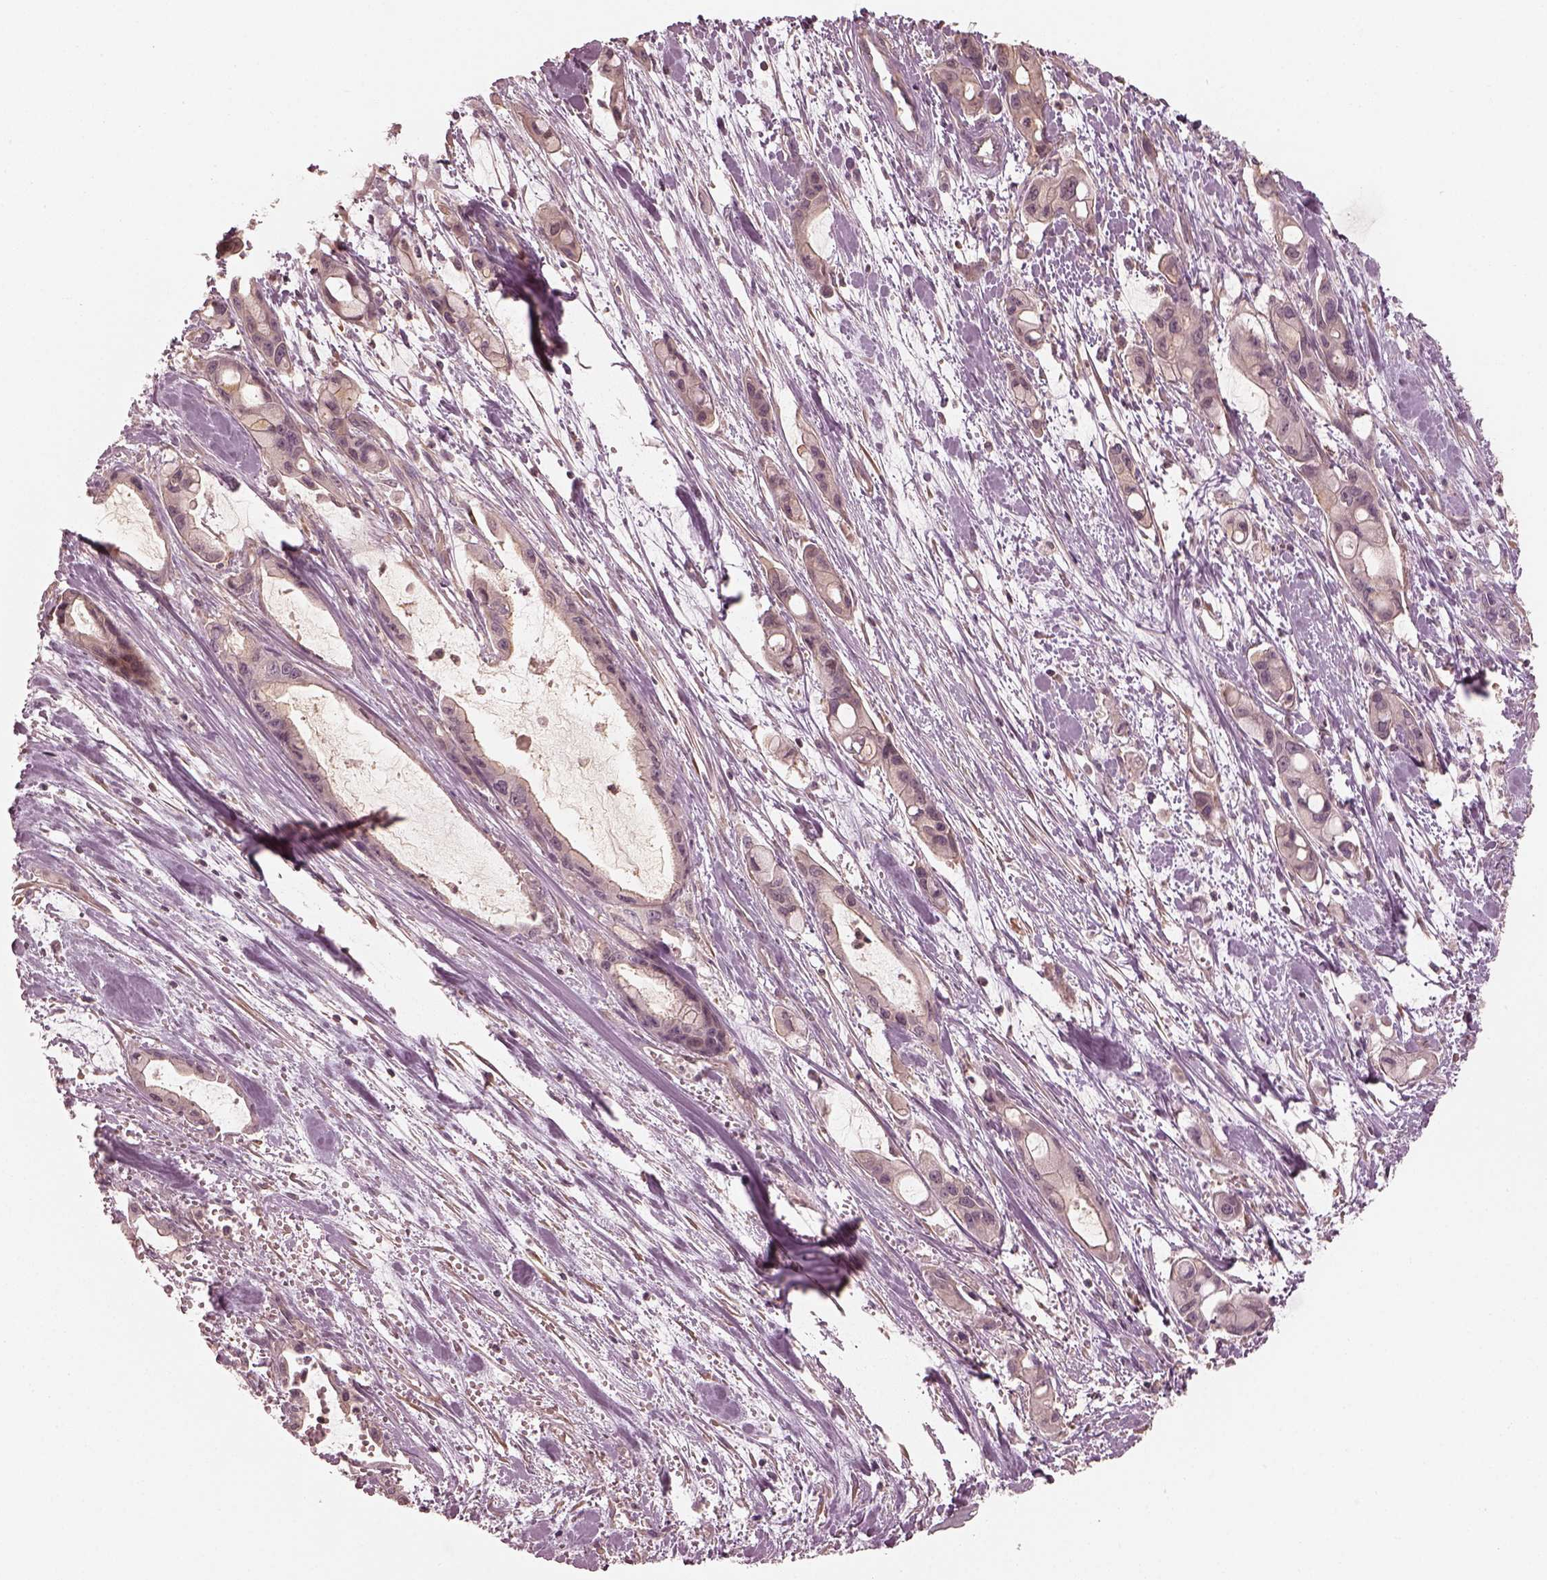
{"staining": {"intensity": "strong", "quantity": "<25%", "location": "cytoplasmic/membranous"}, "tissue": "pancreatic cancer", "cell_type": "Tumor cells", "image_type": "cancer", "snomed": [{"axis": "morphology", "description": "Adenocarcinoma, NOS"}, {"axis": "topography", "description": "Pancreas"}], "caption": "This histopathology image displays IHC staining of human pancreatic cancer (adenocarcinoma), with medium strong cytoplasmic/membranous staining in about <25% of tumor cells.", "gene": "FAM107B", "patient": {"sex": "male", "age": 48}}